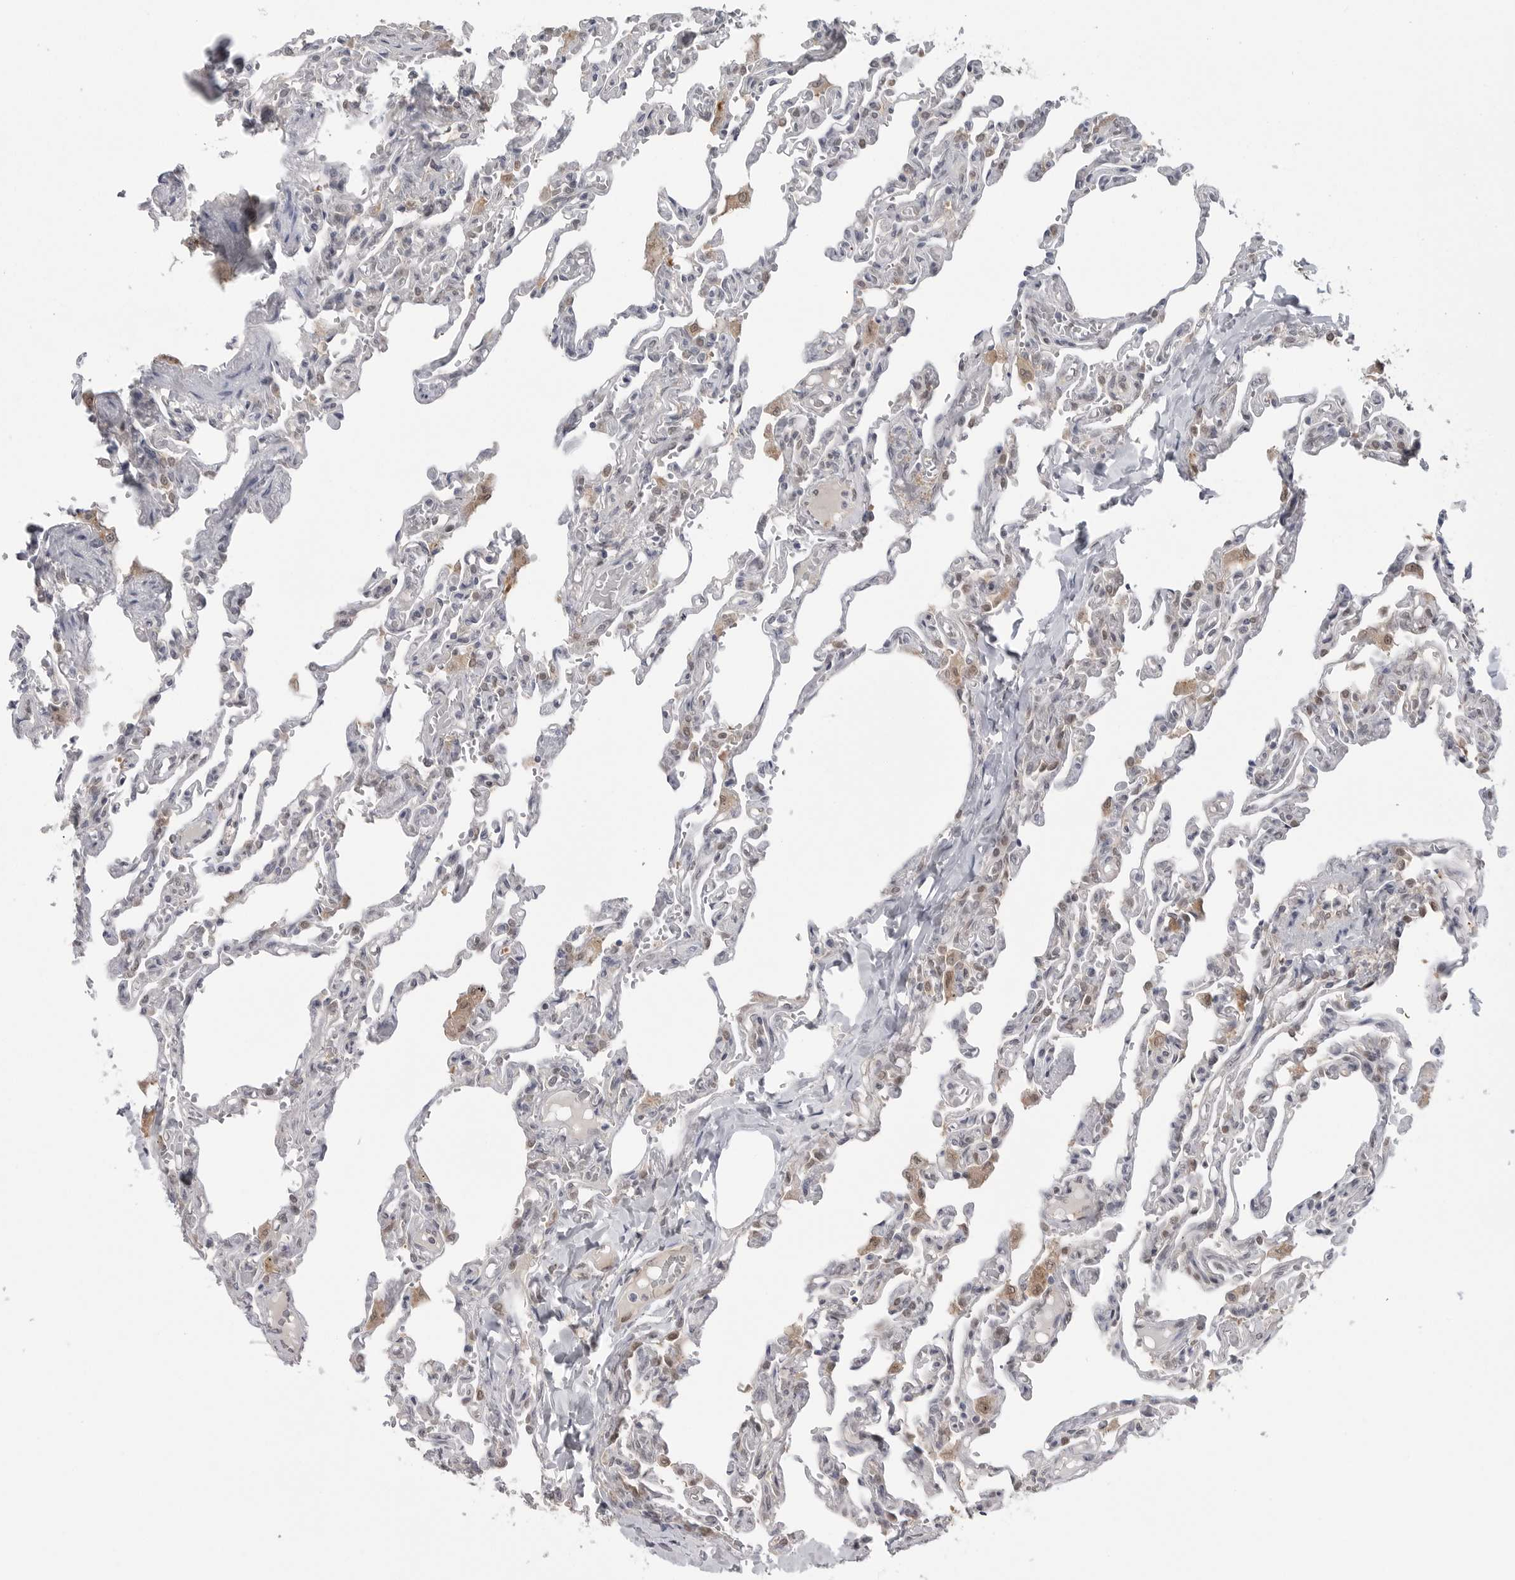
{"staining": {"intensity": "weak", "quantity": "<25%", "location": "nuclear"}, "tissue": "lung", "cell_type": "Alveolar cells", "image_type": "normal", "snomed": [{"axis": "morphology", "description": "Normal tissue, NOS"}, {"axis": "topography", "description": "Lung"}], "caption": "High magnification brightfield microscopy of benign lung stained with DAB (3,3'-diaminobenzidine) (brown) and counterstained with hematoxylin (blue): alveolar cells show no significant positivity.", "gene": "PNPO", "patient": {"sex": "male", "age": 21}}